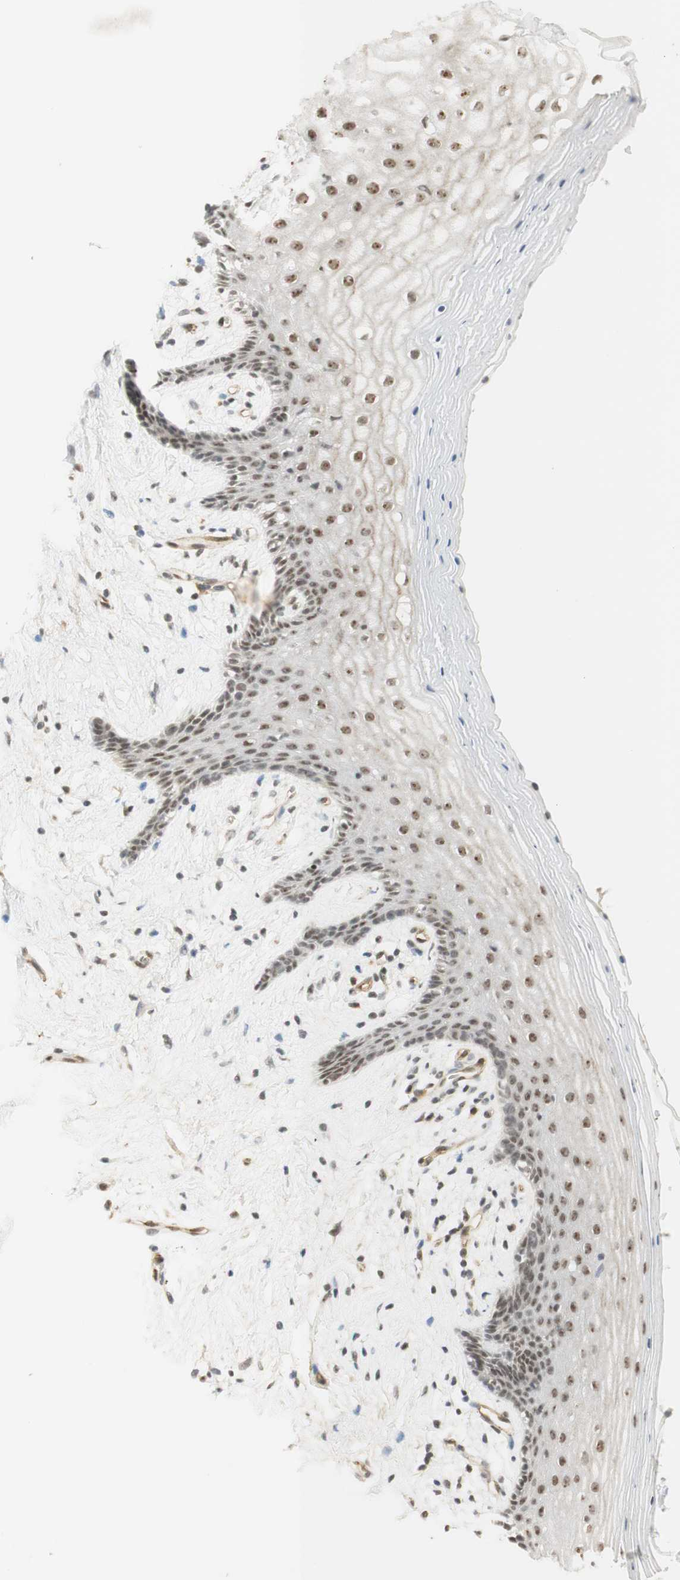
{"staining": {"intensity": "moderate", "quantity": ">75%", "location": "nuclear"}, "tissue": "vagina", "cell_type": "Squamous epithelial cells", "image_type": "normal", "snomed": [{"axis": "morphology", "description": "Normal tissue, NOS"}, {"axis": "topography", "description": "Vagina"}], "caption": "A high-resolution image shows IHC staining of unremarkable vagina, which reveals moderate nuclear staining in approximately >75% of squamous epithelial cells.", "gene": "IRF1", "patient": {"sex": "female", "age": 44}}